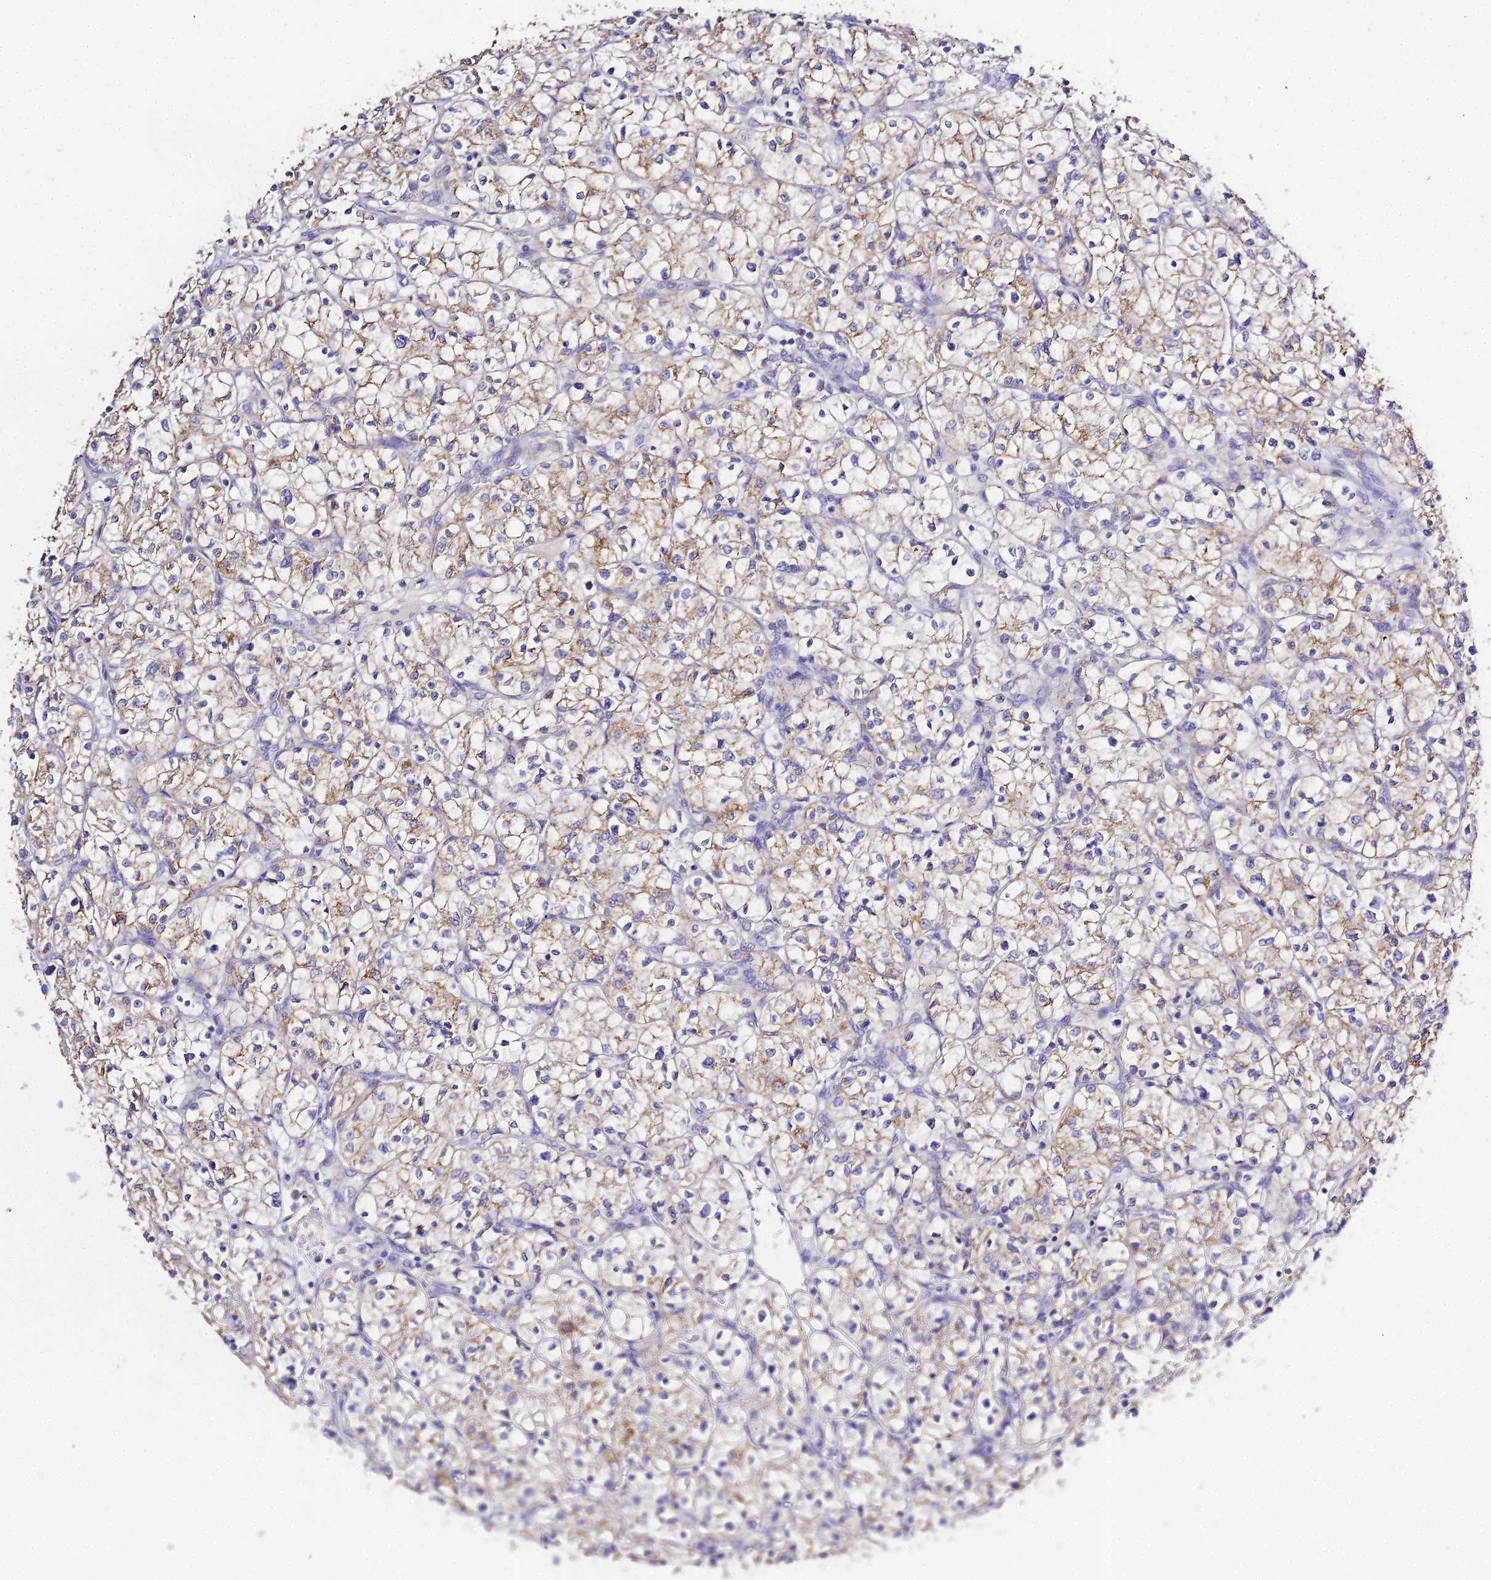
{"staining": {"intensity": "moderate", "quantity": "25%-75%", "location": "cytoplasmic/membranous"}, "tissue": "renal cancer", "cell_type": "Tumor cells", "image_type": "cancer", "snomed": [{"axis": "morphology", "description": "Adenocarcinoma, NOS"}, {"axis": "topography", "description": "Kidney"}], "caption": "Brown immunohistochemical staining in renal adenocarcinoma demonstrates moderate cytoplasmic/membranous positivity in approximately 25%-75% of tumor cells.", "gene": "GLYAT", "patient": {"sex": "female", "age": 64}}